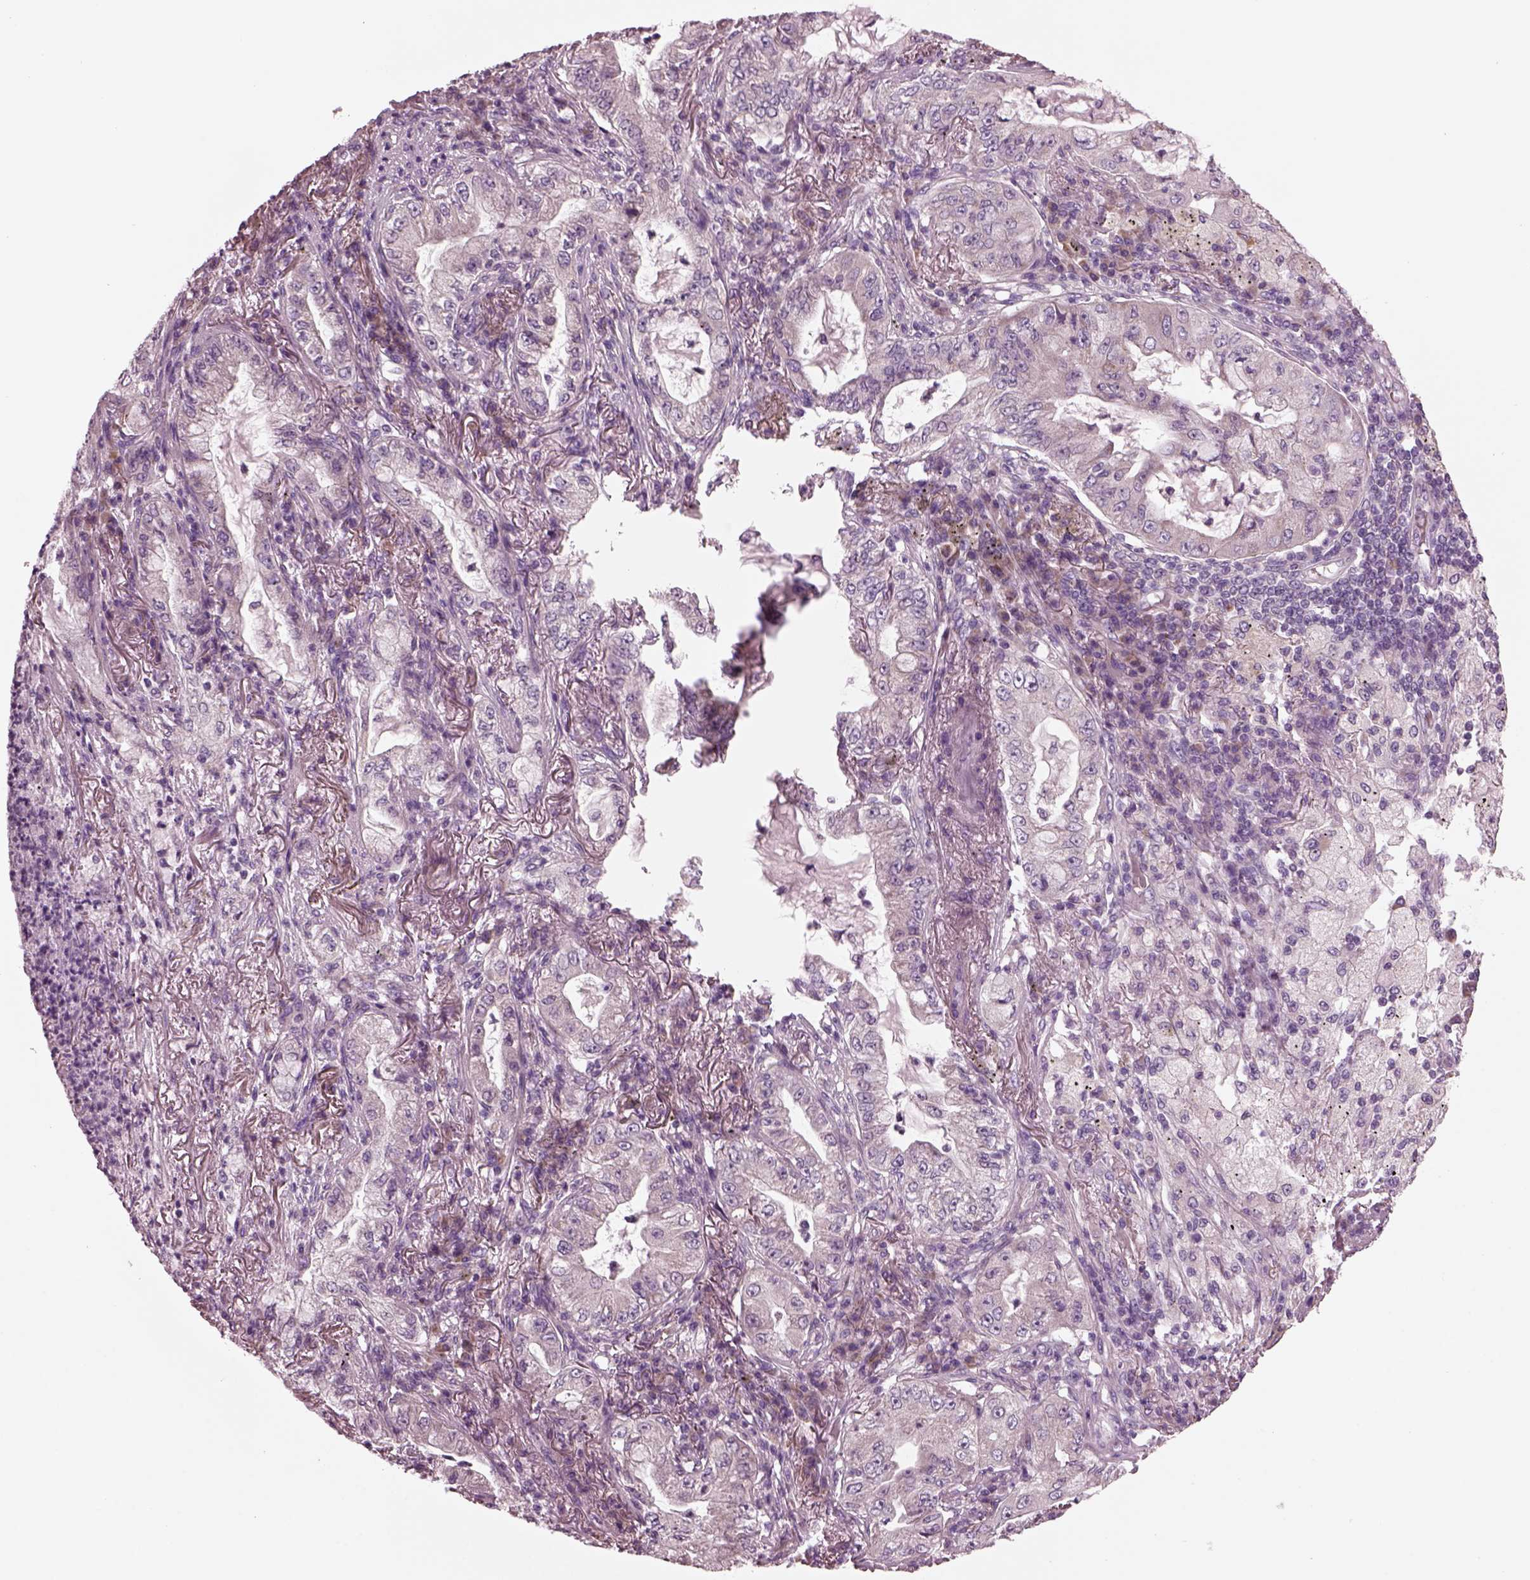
{"staining": {"intensity": "negative", "quantity": "none", "location": "none"}, "tissue": "lung cancer", "cell_type": "Tumor cells", "image_type": "cancer", "snomed": [{"axis": "morphology", "description": "Adenocarcinoma, NOS"}, {"axis": "topography", "description": "Lung"}], "caption": "DAB (3,3'-diaminobenzidine) immunohistochemical staining of lung cancer shows no significant staining in tumor cells.", "gene": "AP4M1", "patient": {"sex": "female", "age": 73}}